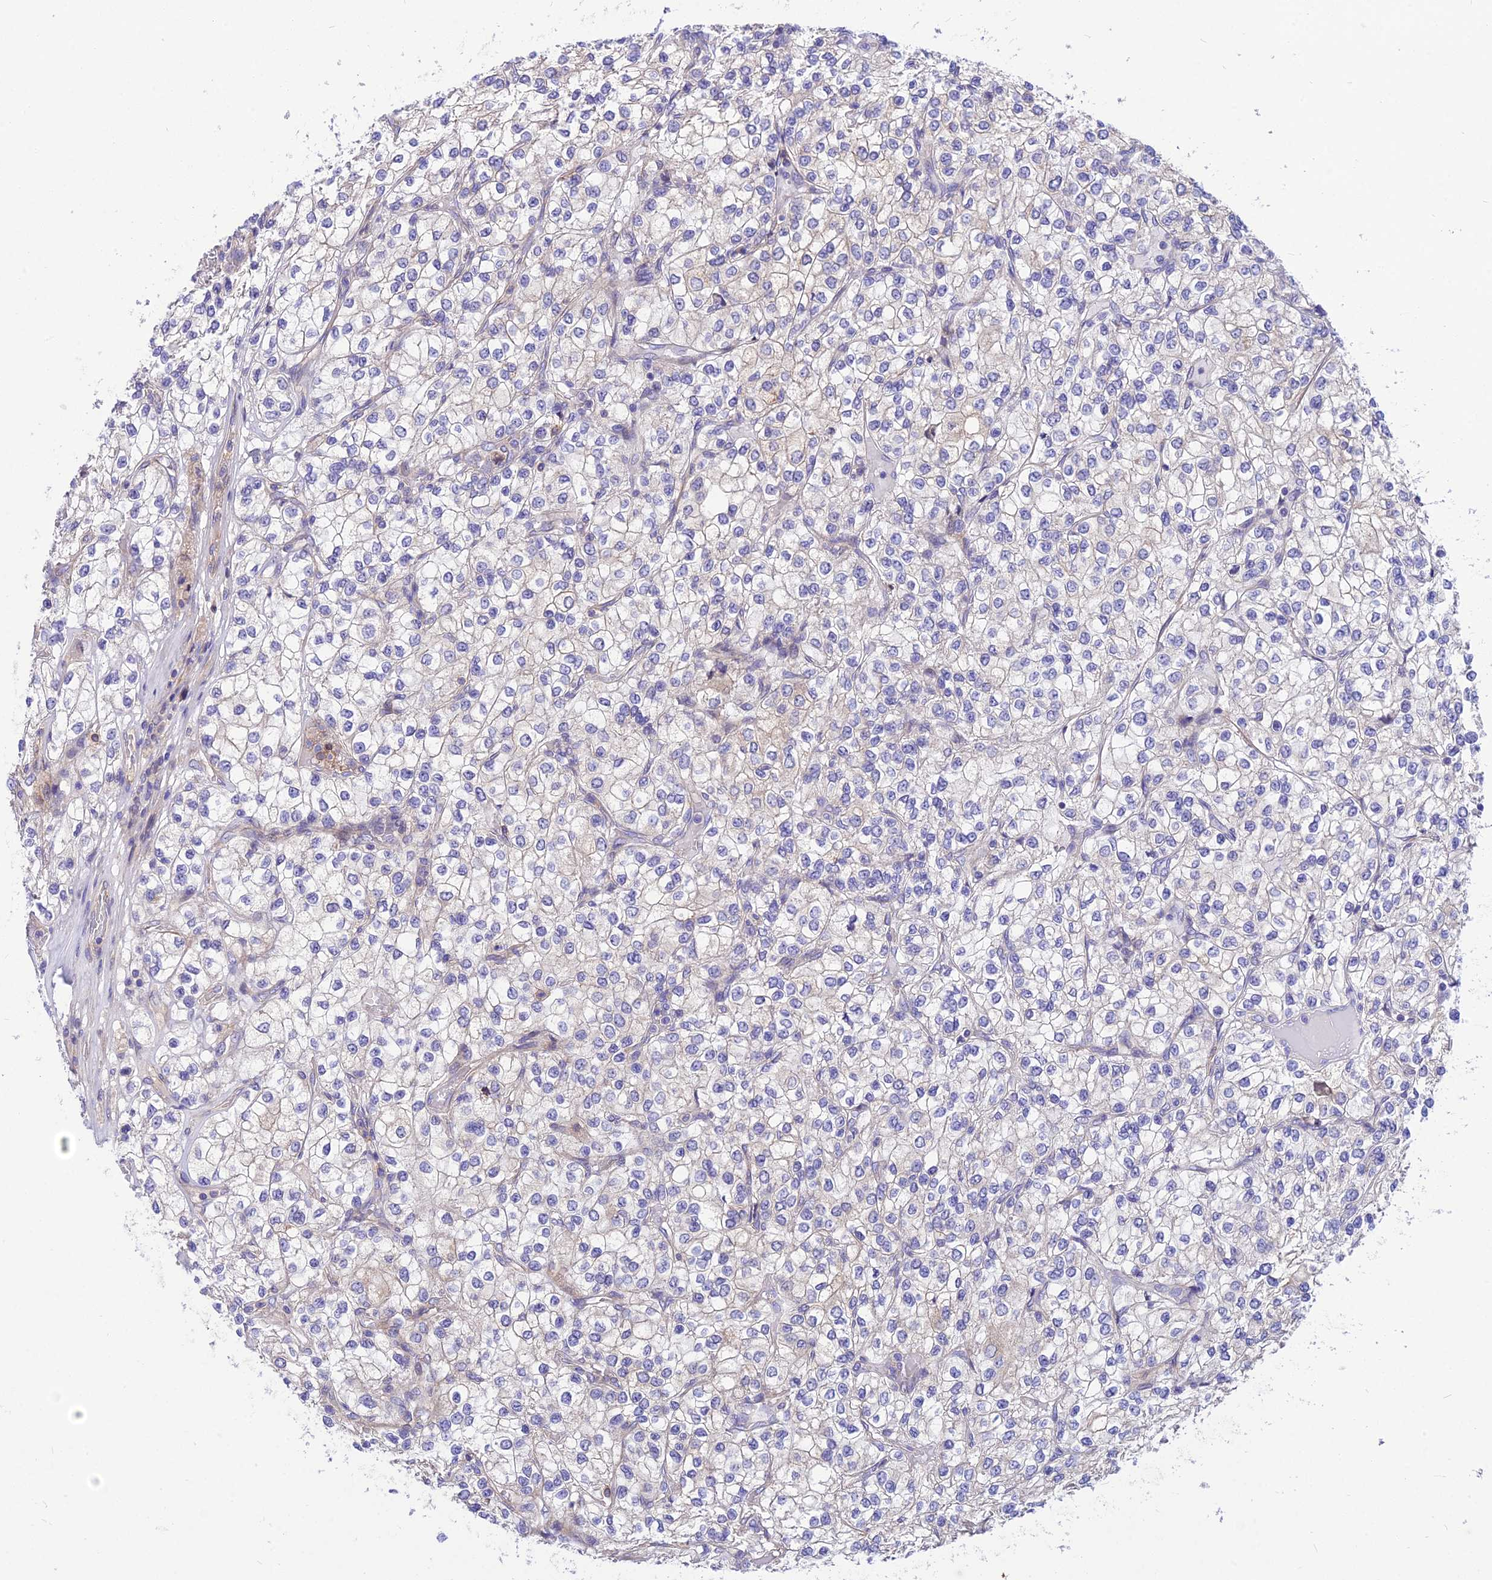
{"staining": {"intensity": "negative", "quantity": "none", "location": "none"}, "tissue": "renal cancer", "cell_type": "Tumor cells", "image_type": "cancer", "snomed": [{"axis": "morphology", "description": "Adenocarcinoma, NOS"}, {"axis": "topography", "description": "Kidney"}], "caption": "IHC photomicrograph of neoplastic tissue: human adenocarcinoma (renal) stained with DAB displays no significant protein expression in tumor cells.", "gene": "TRIM43B", "patient": {"sex": "male", "age": 80}}